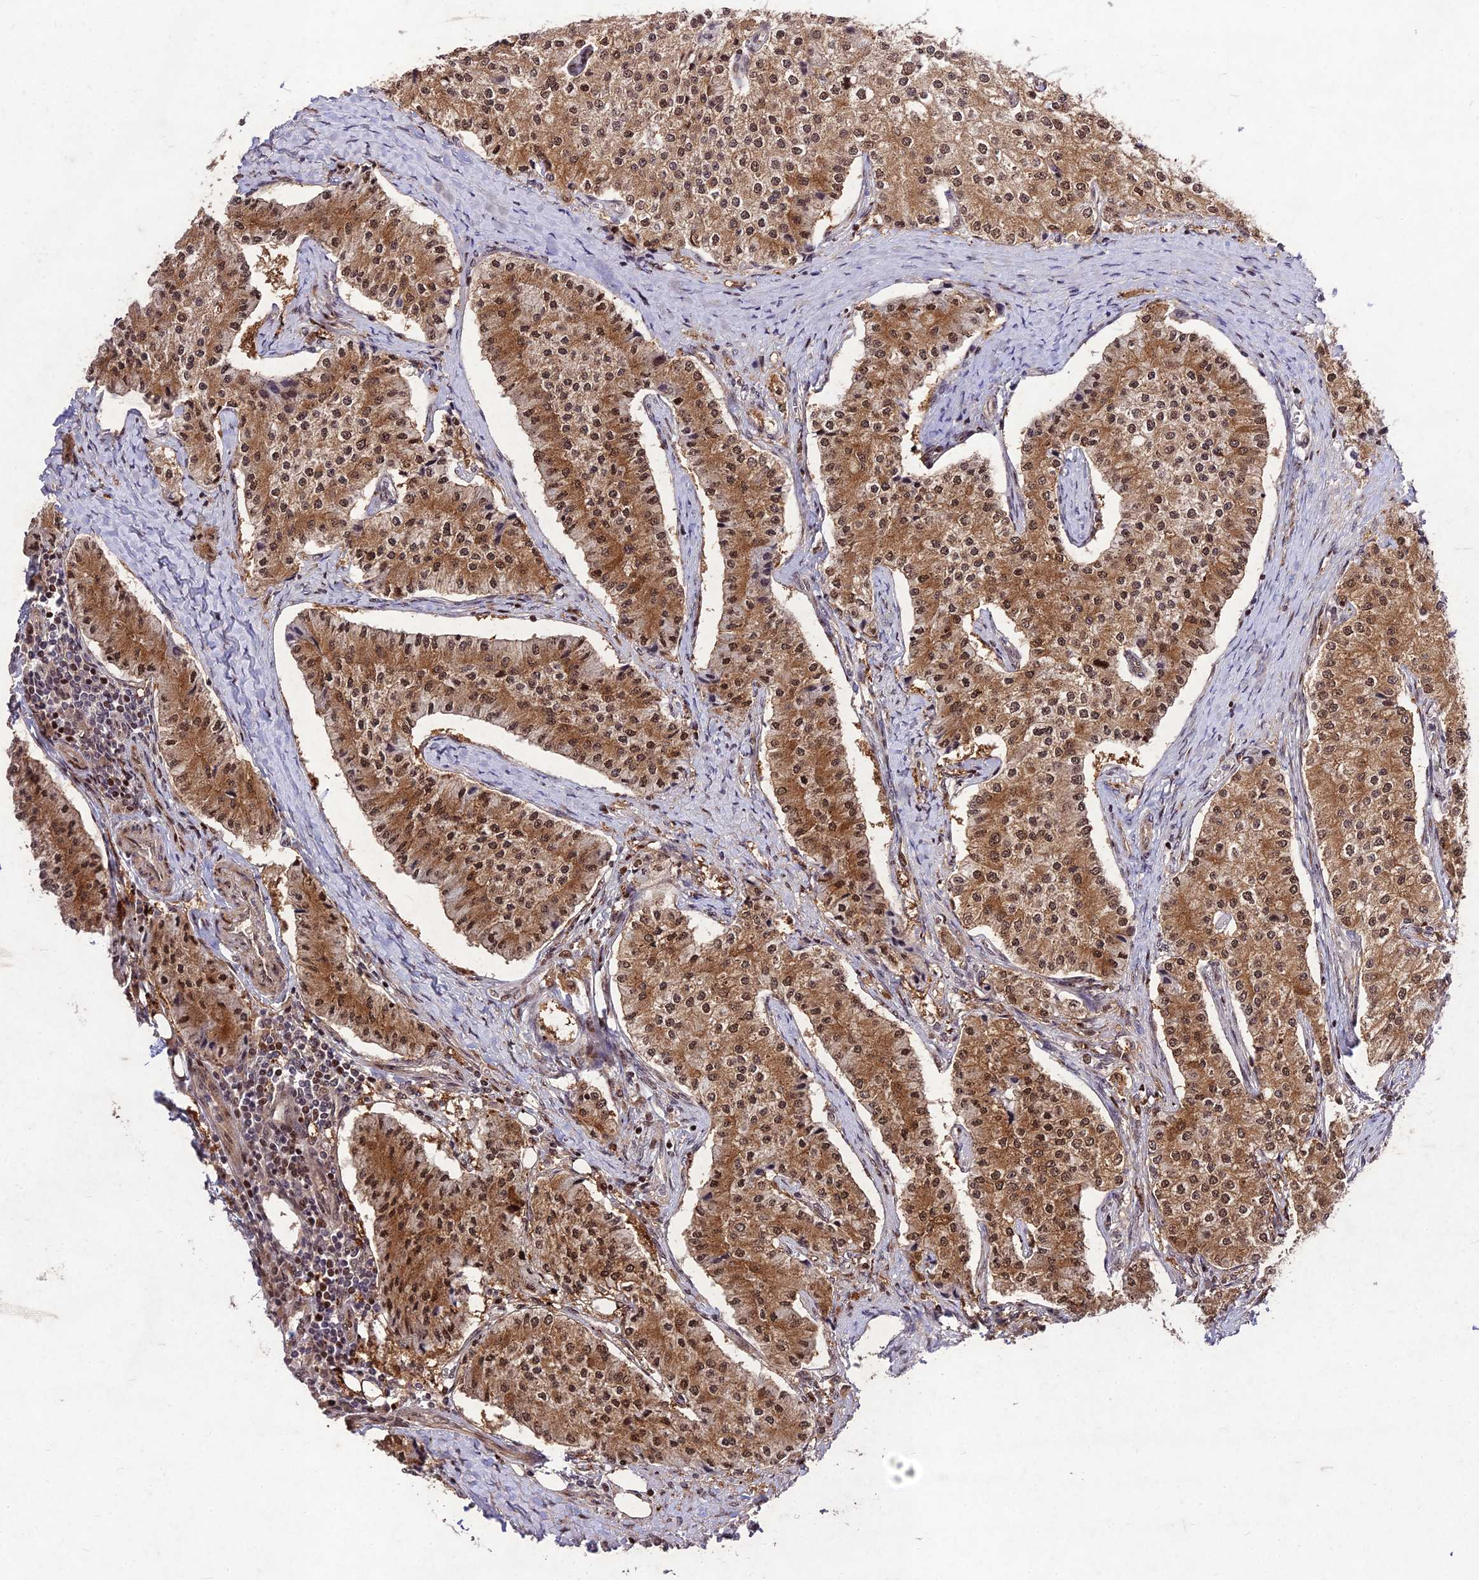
{"staining": {"intensity": "moderate", "quantity": ">75%", "location": "cytoplasmic/membranous,nuclear"}, "tissue": "carcinoid", "cell_type": "Tumor cells", "image_type": "cancer", "snomed": [{"axis": "morphology", "description": "Carcinoid, malignant, NOS"}, {"axis": "topography", "description": "Colon"}], "caption": "The photomicrograph exhibits a brown stain indicating the presence of a protein in the cytoplasmic/membranous and nuclear of tumor cells in malignant carcinoid.", "gene": "MKKS", "patient": {"sex": "female", "age": 52}}